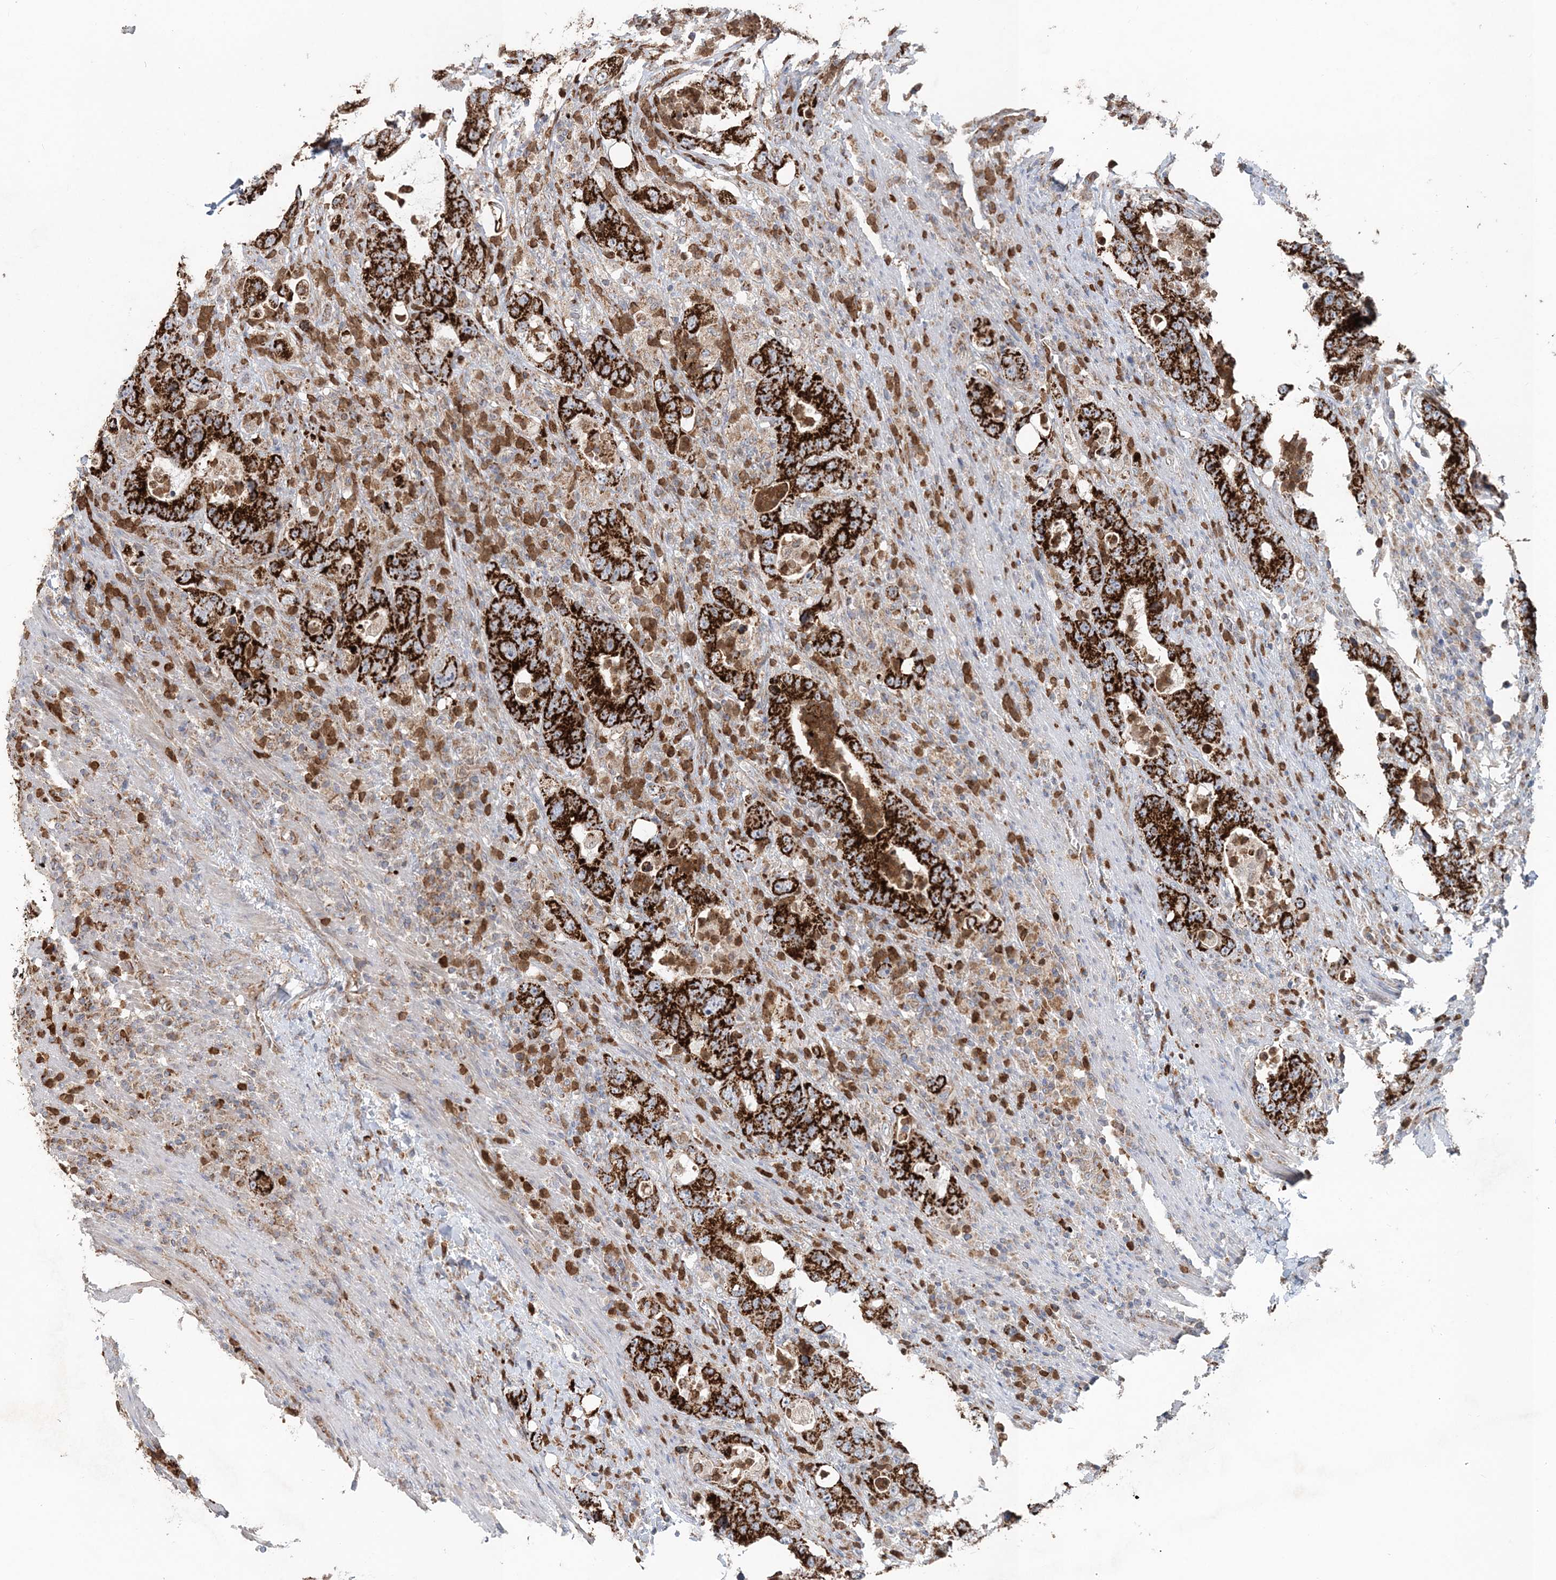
{"staining": {"intensity": "strong", "quantity": ">75%", "location": "cytoplasmic/membranous"}, "tissue": "colorectal cancer", "cell_type": "Tumor cells", "image_type": "cancer", "snomed": [{"axis": "morphology", "description": "Adenocarcinoma, NOS"}, {"axis": "topography", "description": "Colon"}], "caption": "Colorectal cancer (adenocarcinoma) stained with DAB immunohistochemistry (IHC) demonstrates high levels of strong cytoplasmic/membranous staining in approximately >75% of tumor cells.", "gene": "LRPPRC", "patient": {"sex": "female", "age": 75}}